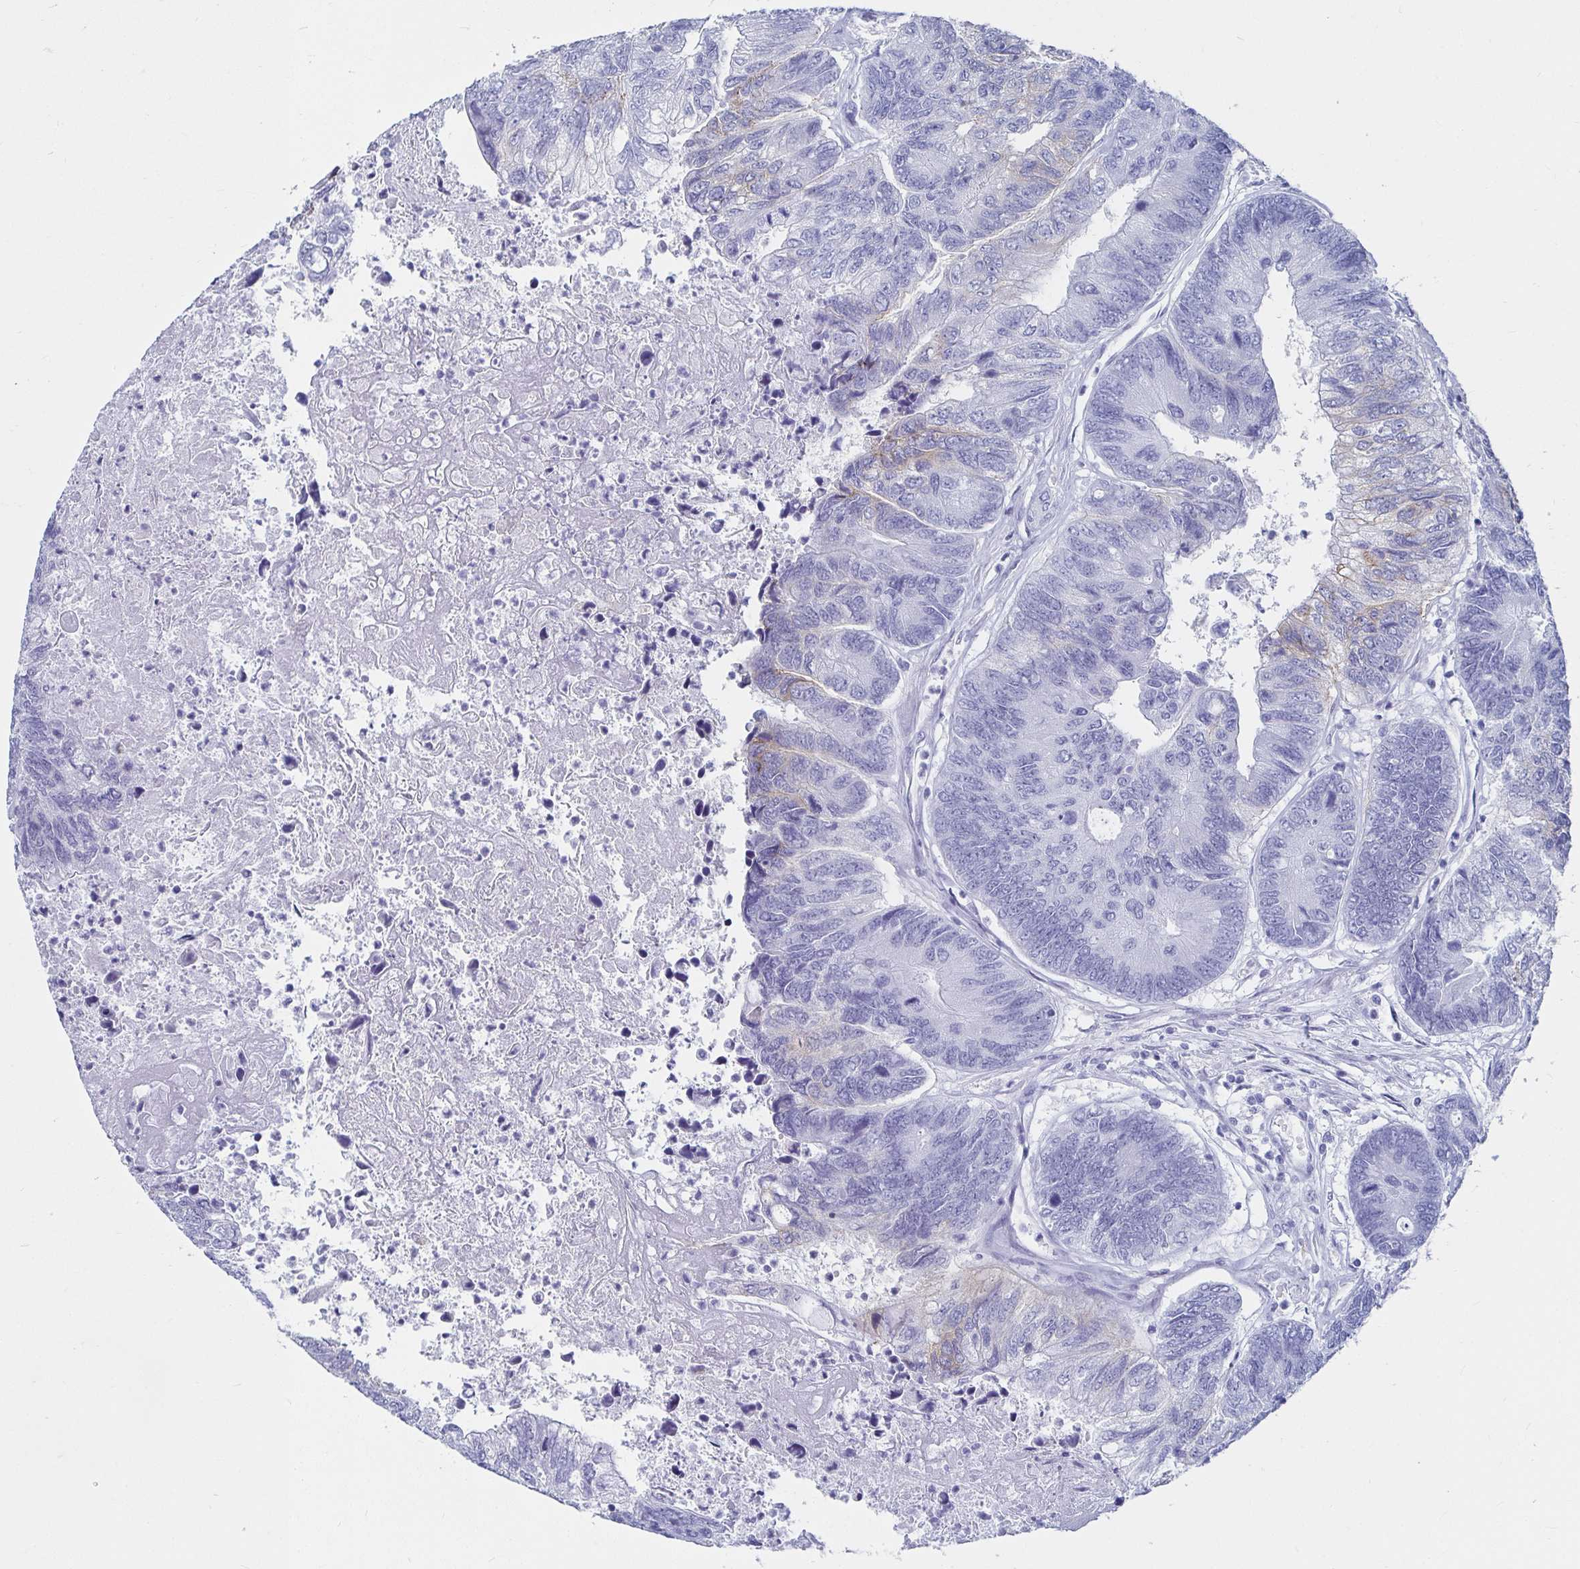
{"staining": {"intensity": "negative", "quantity": "none", "location": "none"}, "tissue": "colorectal cancer", "cell_type": "Tumor cells", "image_type": "cancer", "snomed": [{"axis": "morphology", "description": "Adenocarcinoma, NOS"}, {"axis": "topography", "description": "Colon"}], "caption": "This is a micrograph of IHC staining of colorectal cancer (adenocarcinoma), which shows no expression in tumor cells.", "gene": "CA9", "patient": {"sex": "female", "age": 67}}